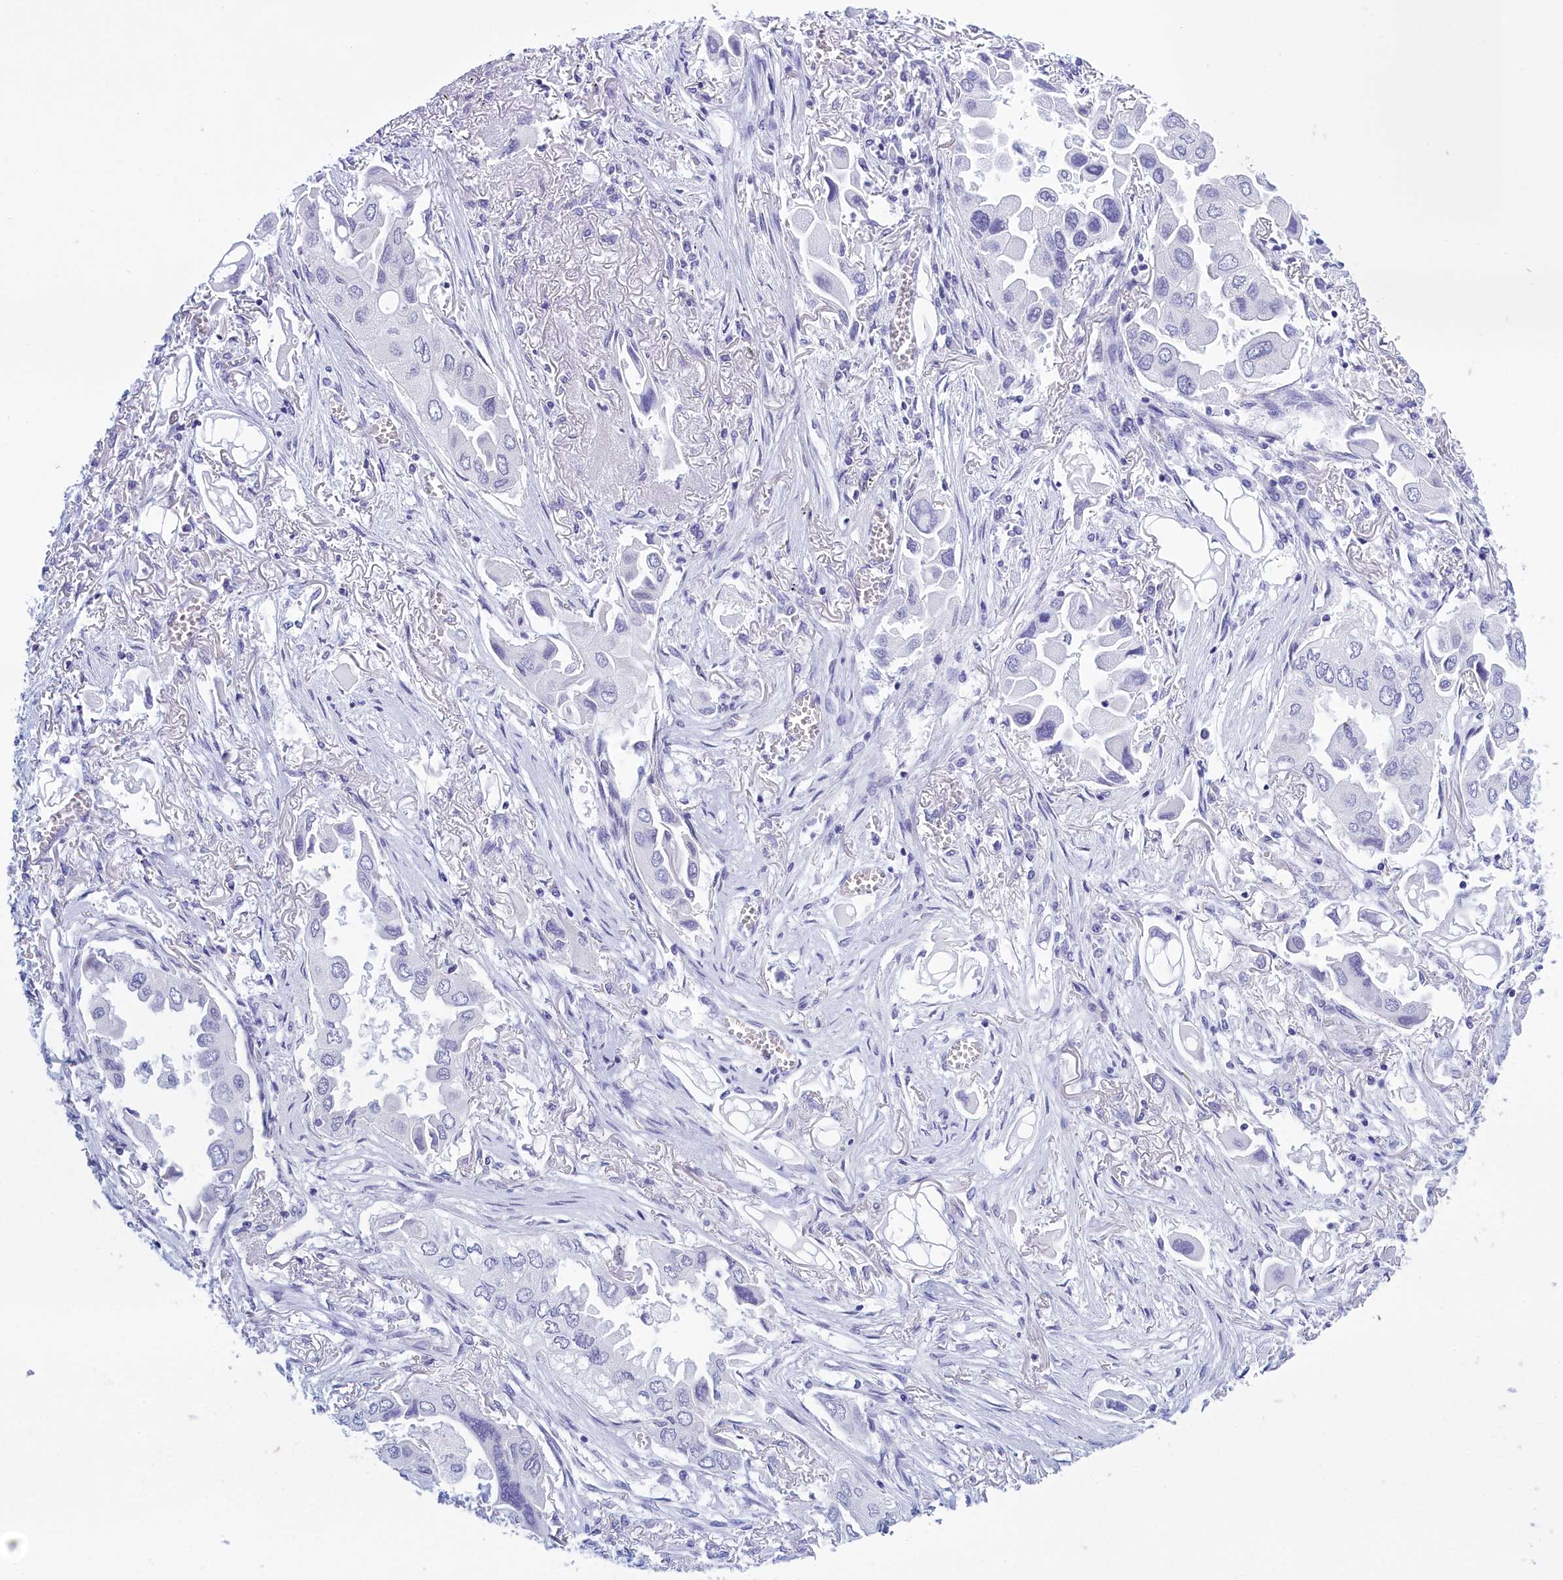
{"staining": {"intensity": "negative", "quantity": "none", "location": "none"}, "tissue": "lung cancer", "cell_type": "Tumor cells", "image_type": "cancer", "snomed": [{"axis": "morphology", "description": "Adenocarcinoma, NOS"}, {"axis": "topography", "description": "Lung"}], "caption": "This is an IHC micrograph of adenocarcinoma (lung). There is no staining in tumor cells.", "gene": "TMEM97", "patient": {"sex": "female", "age": 76}}